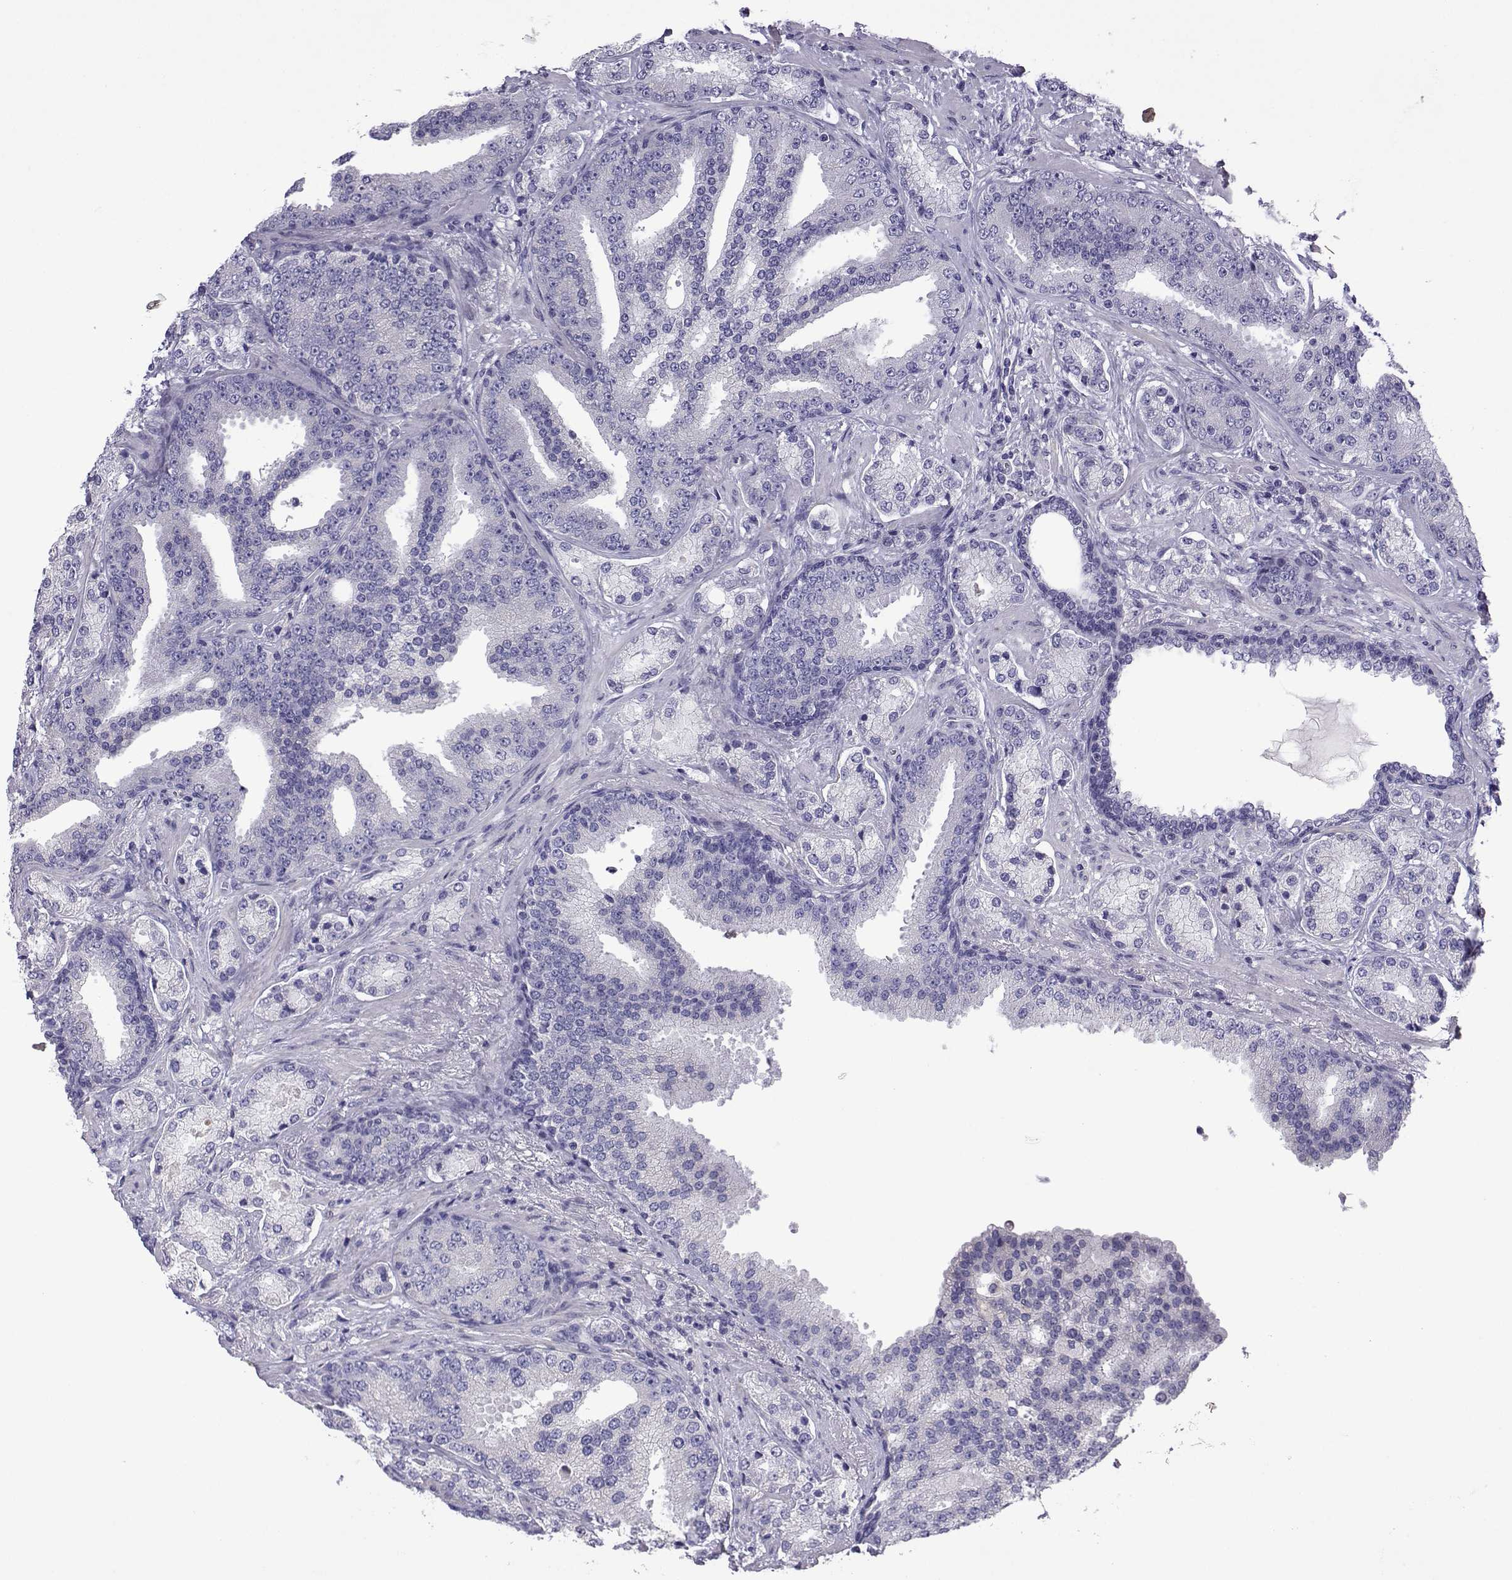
{"staining": {"intensity": "negative", "quantity": "none", "location": "none"}, "tissue": "prostate cancer", "cell_type": "Tumor cells", "image_type": "cancer", "snomed": [{"axis": "morphology", "description": "Adenocarcinoma, Low grade"}, {"axis": "topography", "description": "Prostate"}], "caption": "High power microscopy photomicrograph of an immunohistochemistry (IHC) photomicrograph of prostate adenocarcinoma (low-grade), revealing no significant expression in tumor cells.", "gene": "CFAP70", "patient": {"sex": "male", "age": 68}}